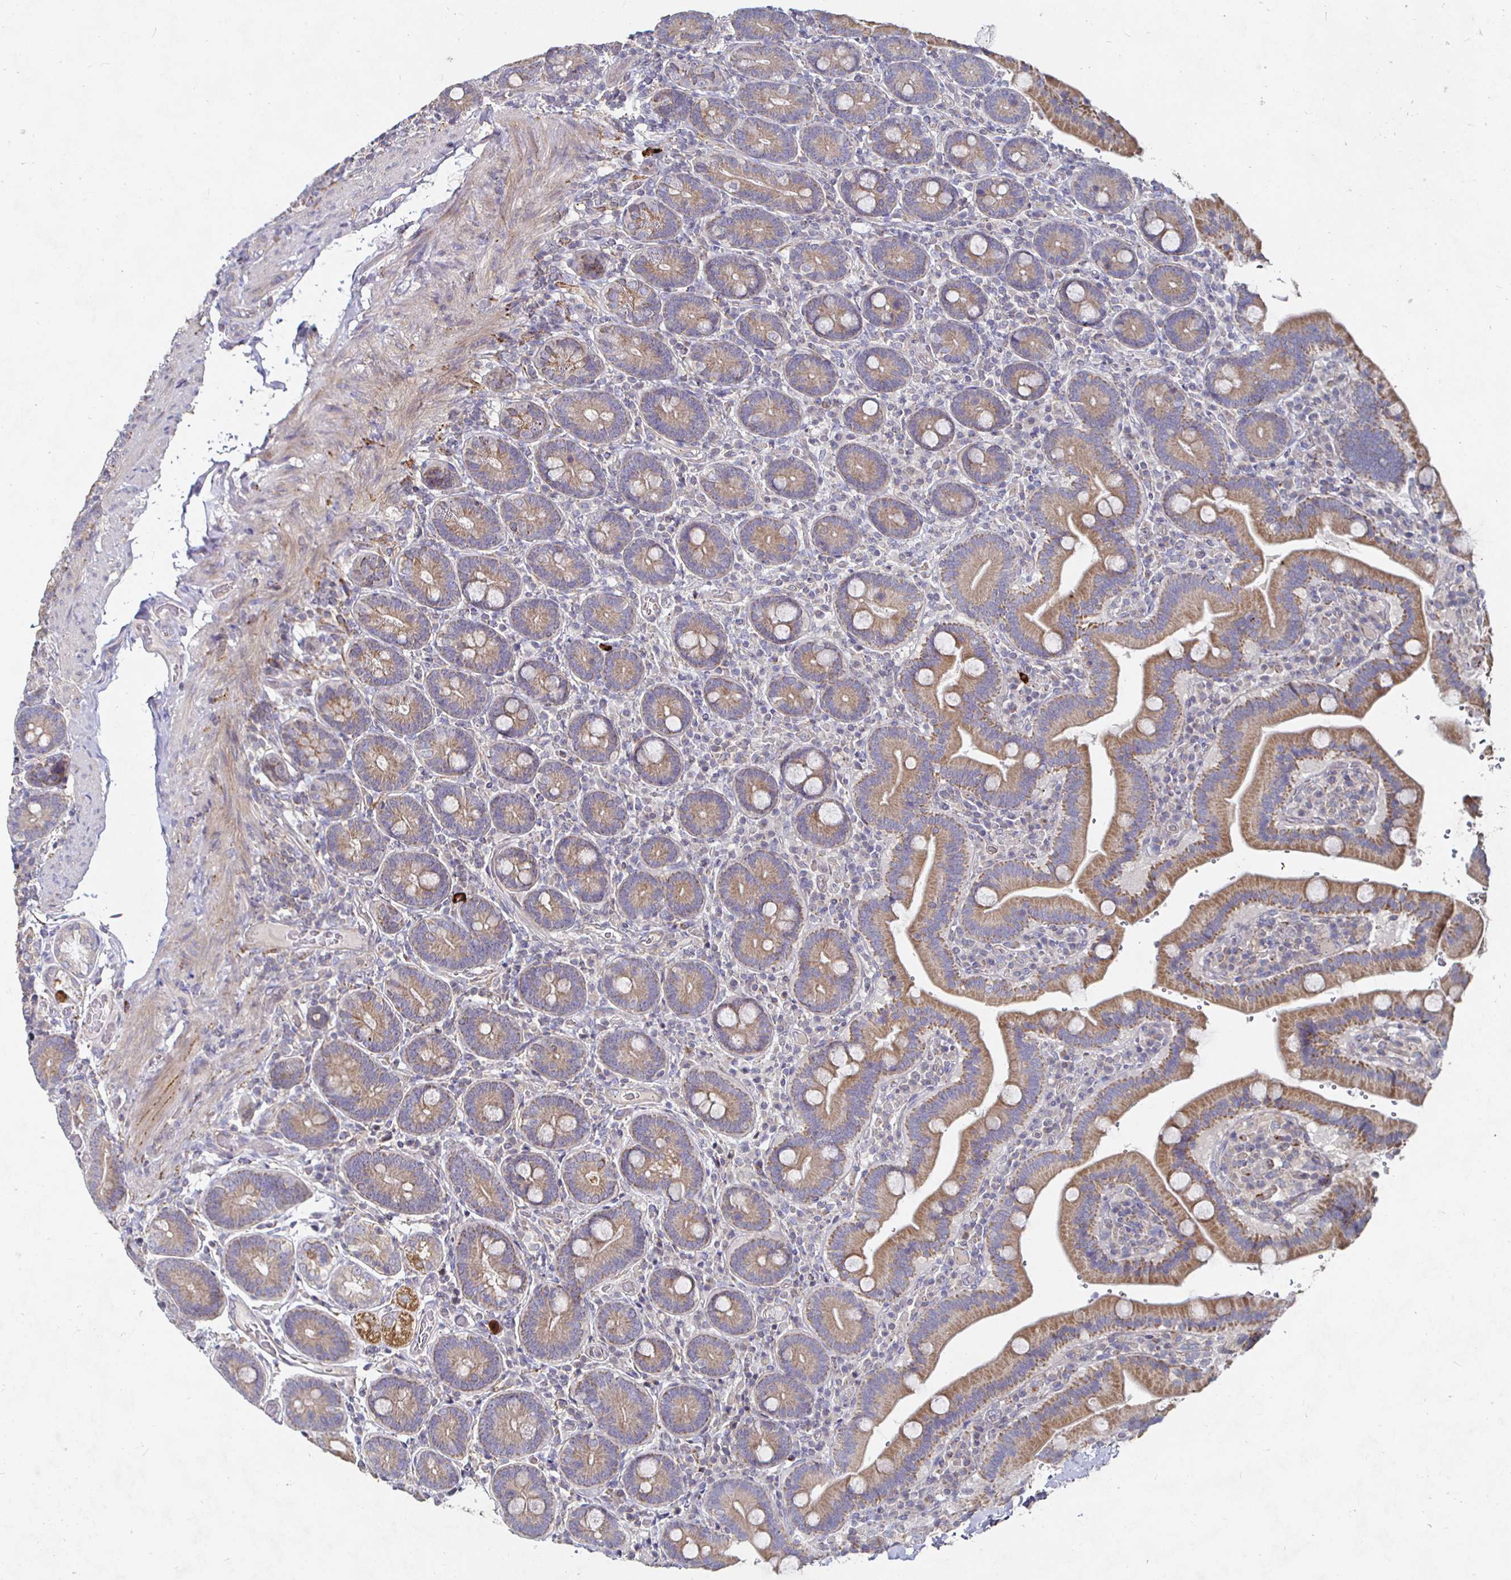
{"staining": {"intensity": "moderate", "quantity": ">75%", "location": "cytoplasmic/membranous"}, "tissue": "duodenum", "cell_type": "Glandular cells", "image_type": "normal", "snomed": [{"axis": "morphology", "description": "Normal tissue, NOS"}, {"axis": "topography", "description": "Duodenum"}], "caption": "Human duodenum stained with a brown dye displays moderate cytoplasmic/membranous positive positivity in about >75% of glandular cells.", "gene": "NRSN1", "patient": {"sex": "female", "age": 62}}